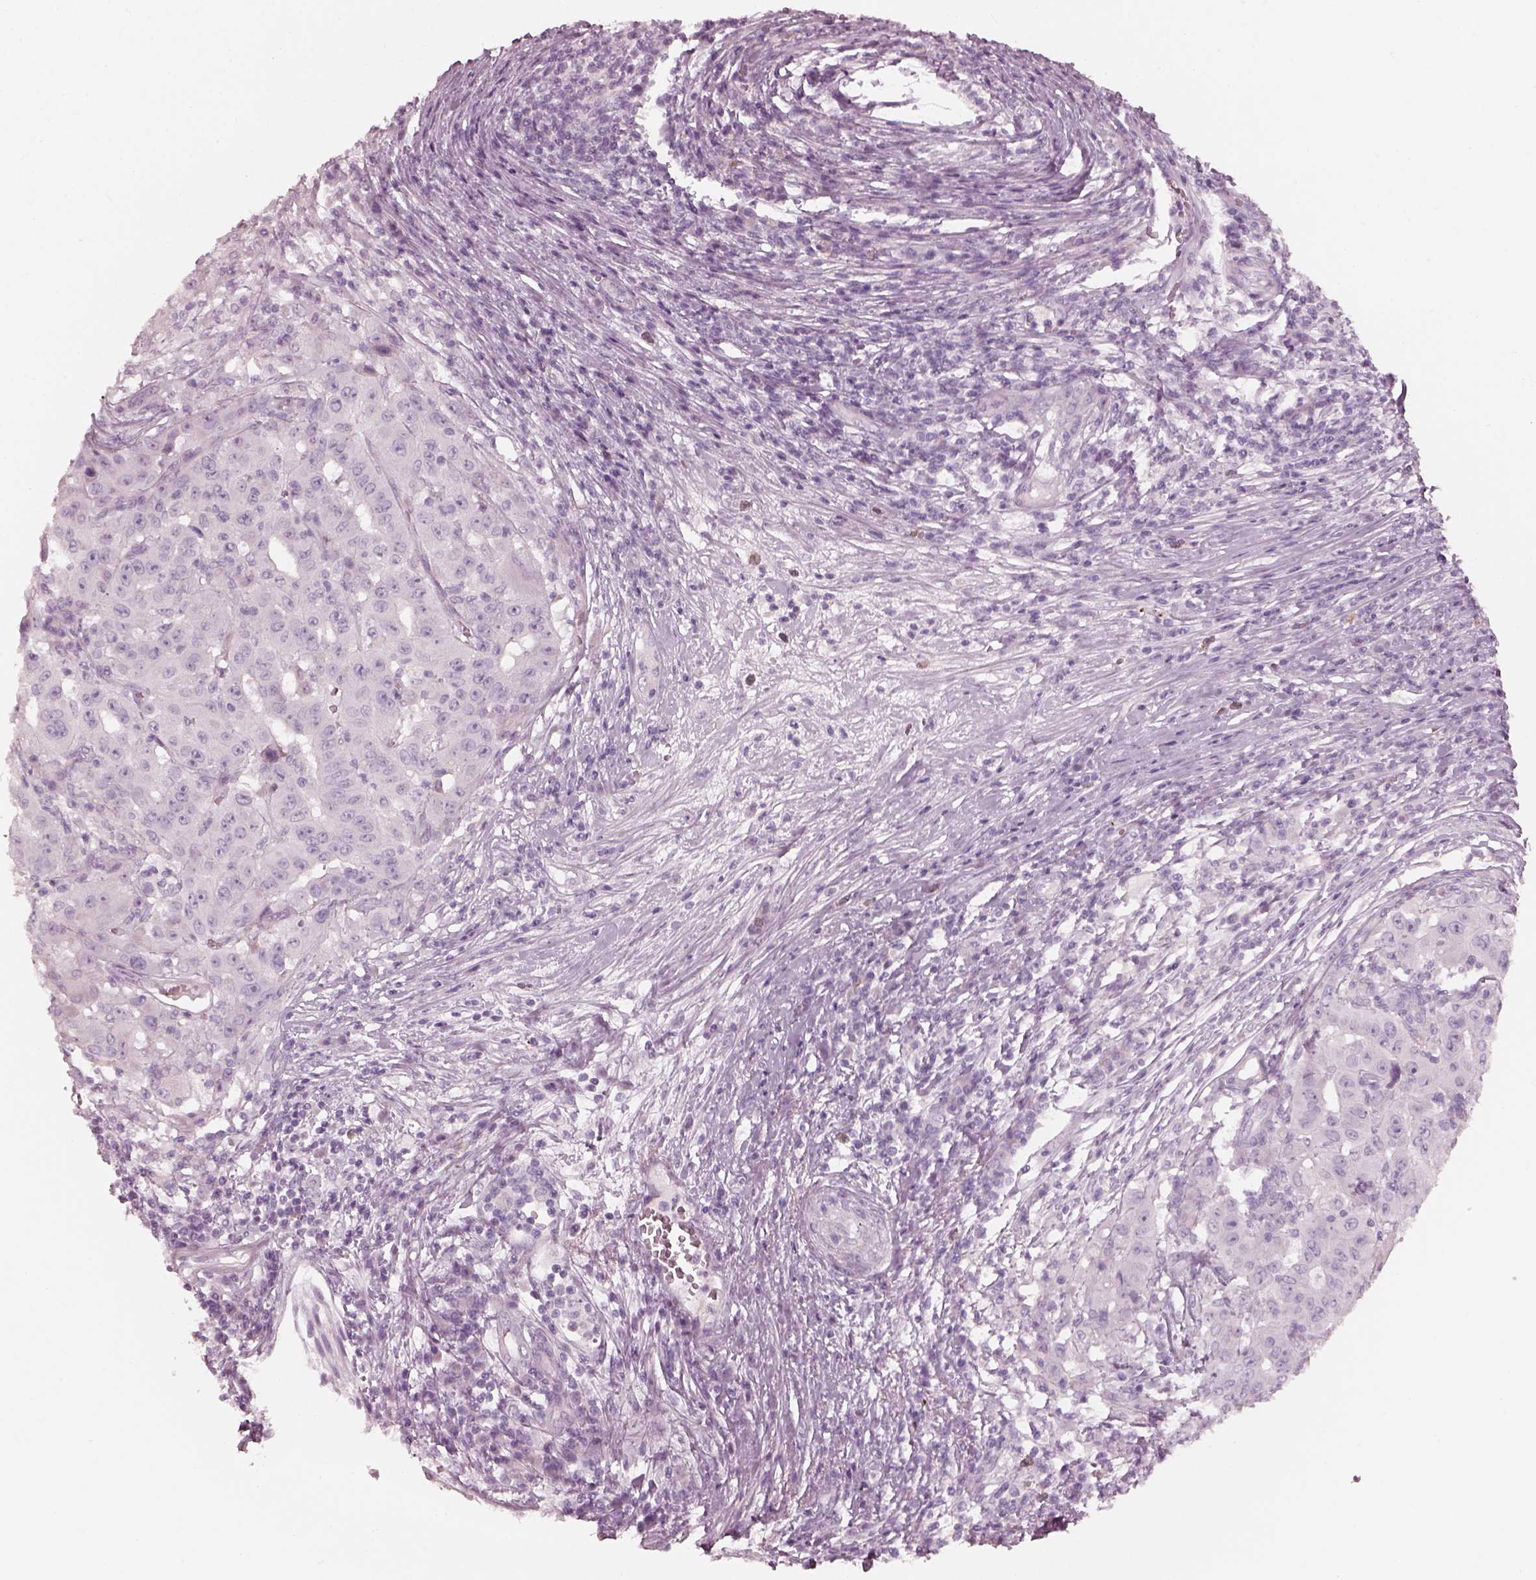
{"staining": {"intensity": "negative", "quantity": "none", "location": "none"}, "tissue": "pancreatic cancer", "cell_type": "Tumor cells", "image_type": "cancer", "snomed": [{"axis": "morphology", "description": "Adenocarcinoma, NOS"}, {"axis": "topography", "description": "Pancreas"}], "caption": "The image reveals no significant staining in tumor cells of pancreatic cancer. (DAB immunohistochemistry visualized using brightfield microscopy, high magnification).", "gene": "RSPH9", "patient": {"sex": "male", "age": 63}}